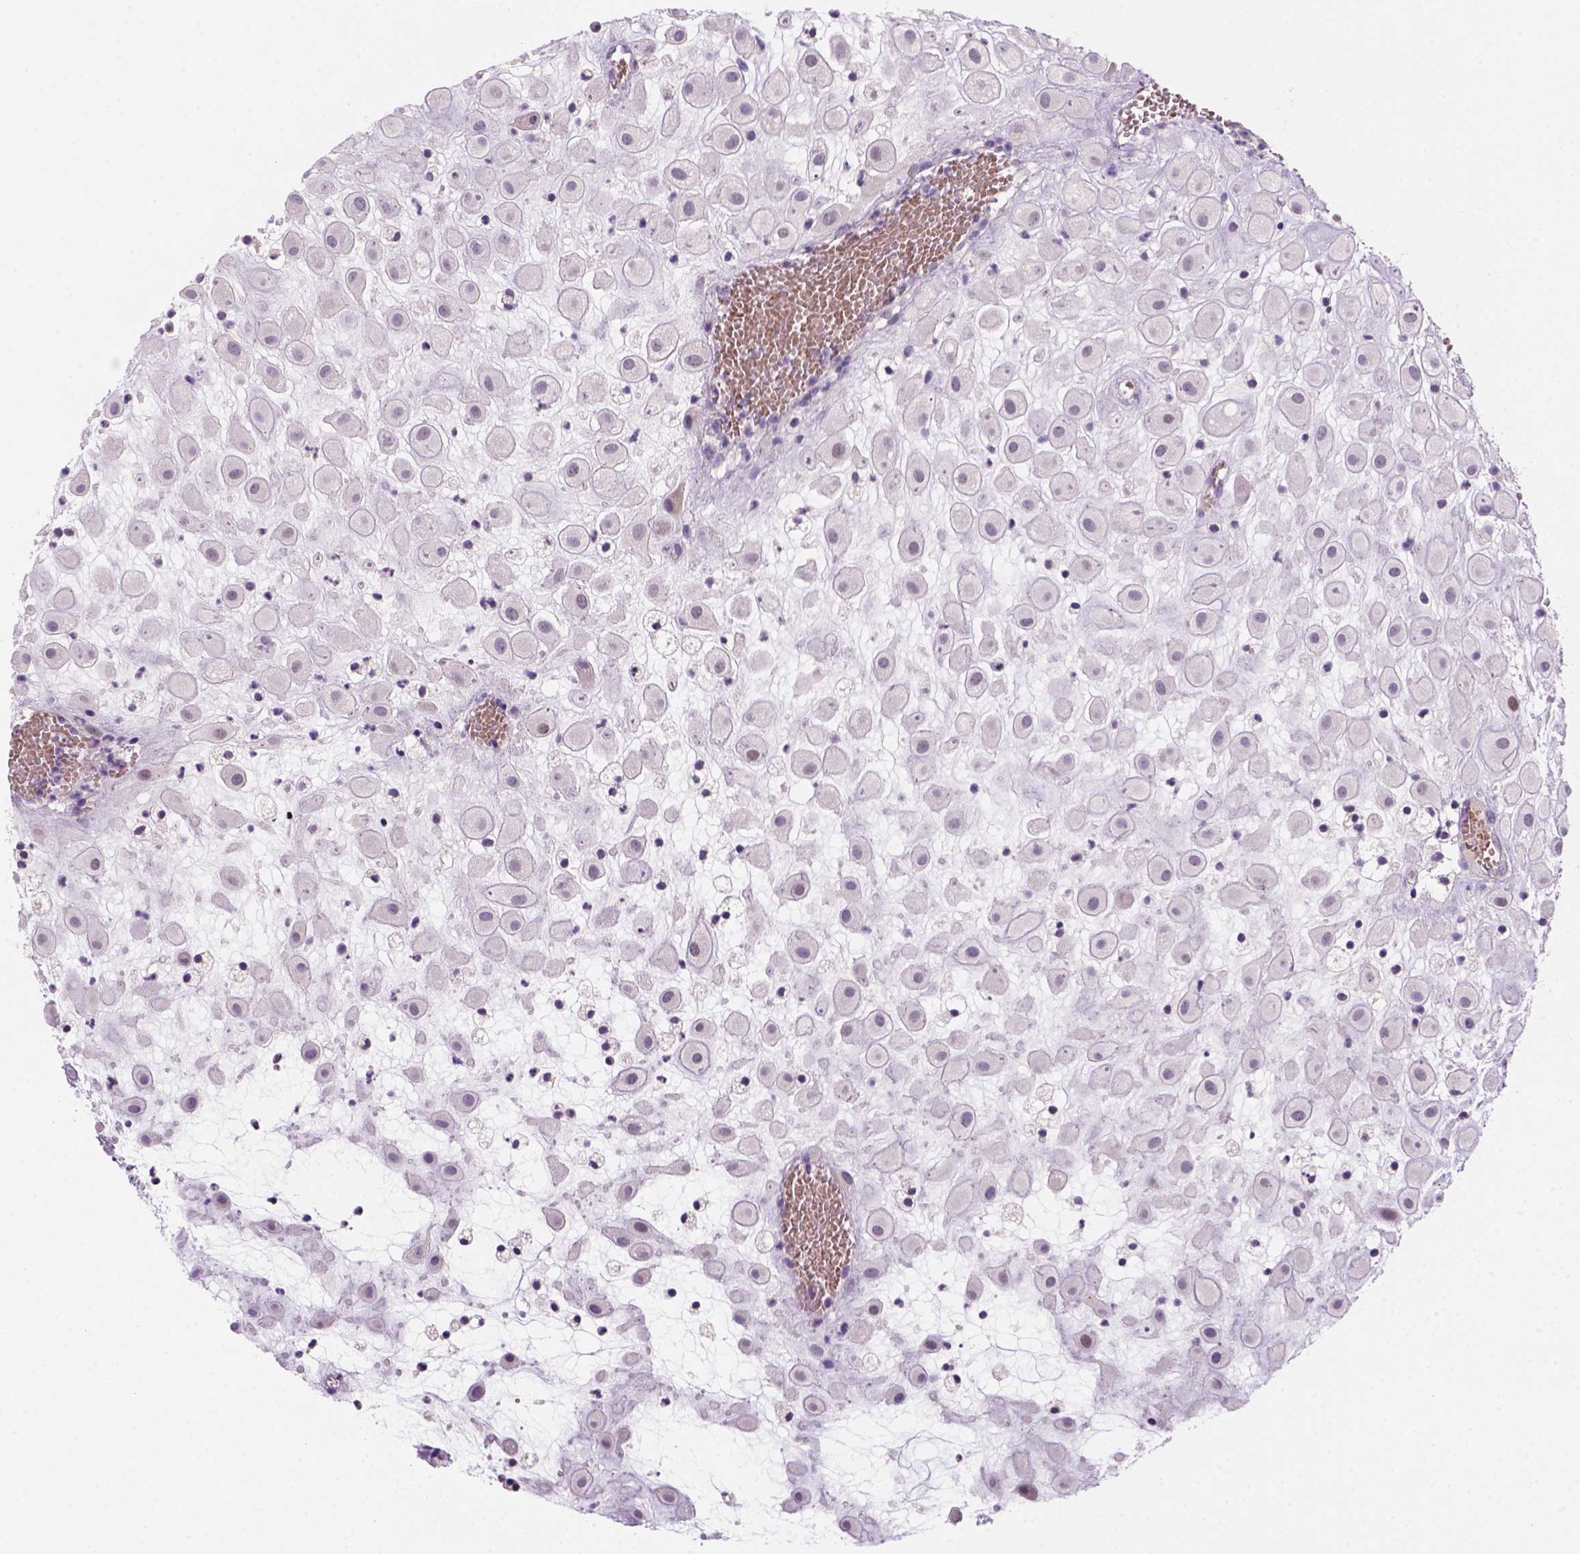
{"staining": {"intensity": "negative", "quantity": "none", "location": "none"}, "tissue": "placenta", "cell_type": "Decidual cells", "image_type": "normal", "snomed": [{"axis": "morphology", "description": "Normal tissue, NOS"}, {"axis": "topography", "description": "Placenta"}], "caption": "Immunohistochemical staining of normal placenta shows no significant expression in decidual cells. (DAB (3,3'-diaminobenzidine) IHC with hematoxylin counter stain).", "gene": "ZMAT4", "patient": {"sex": "female", "age": 24}}